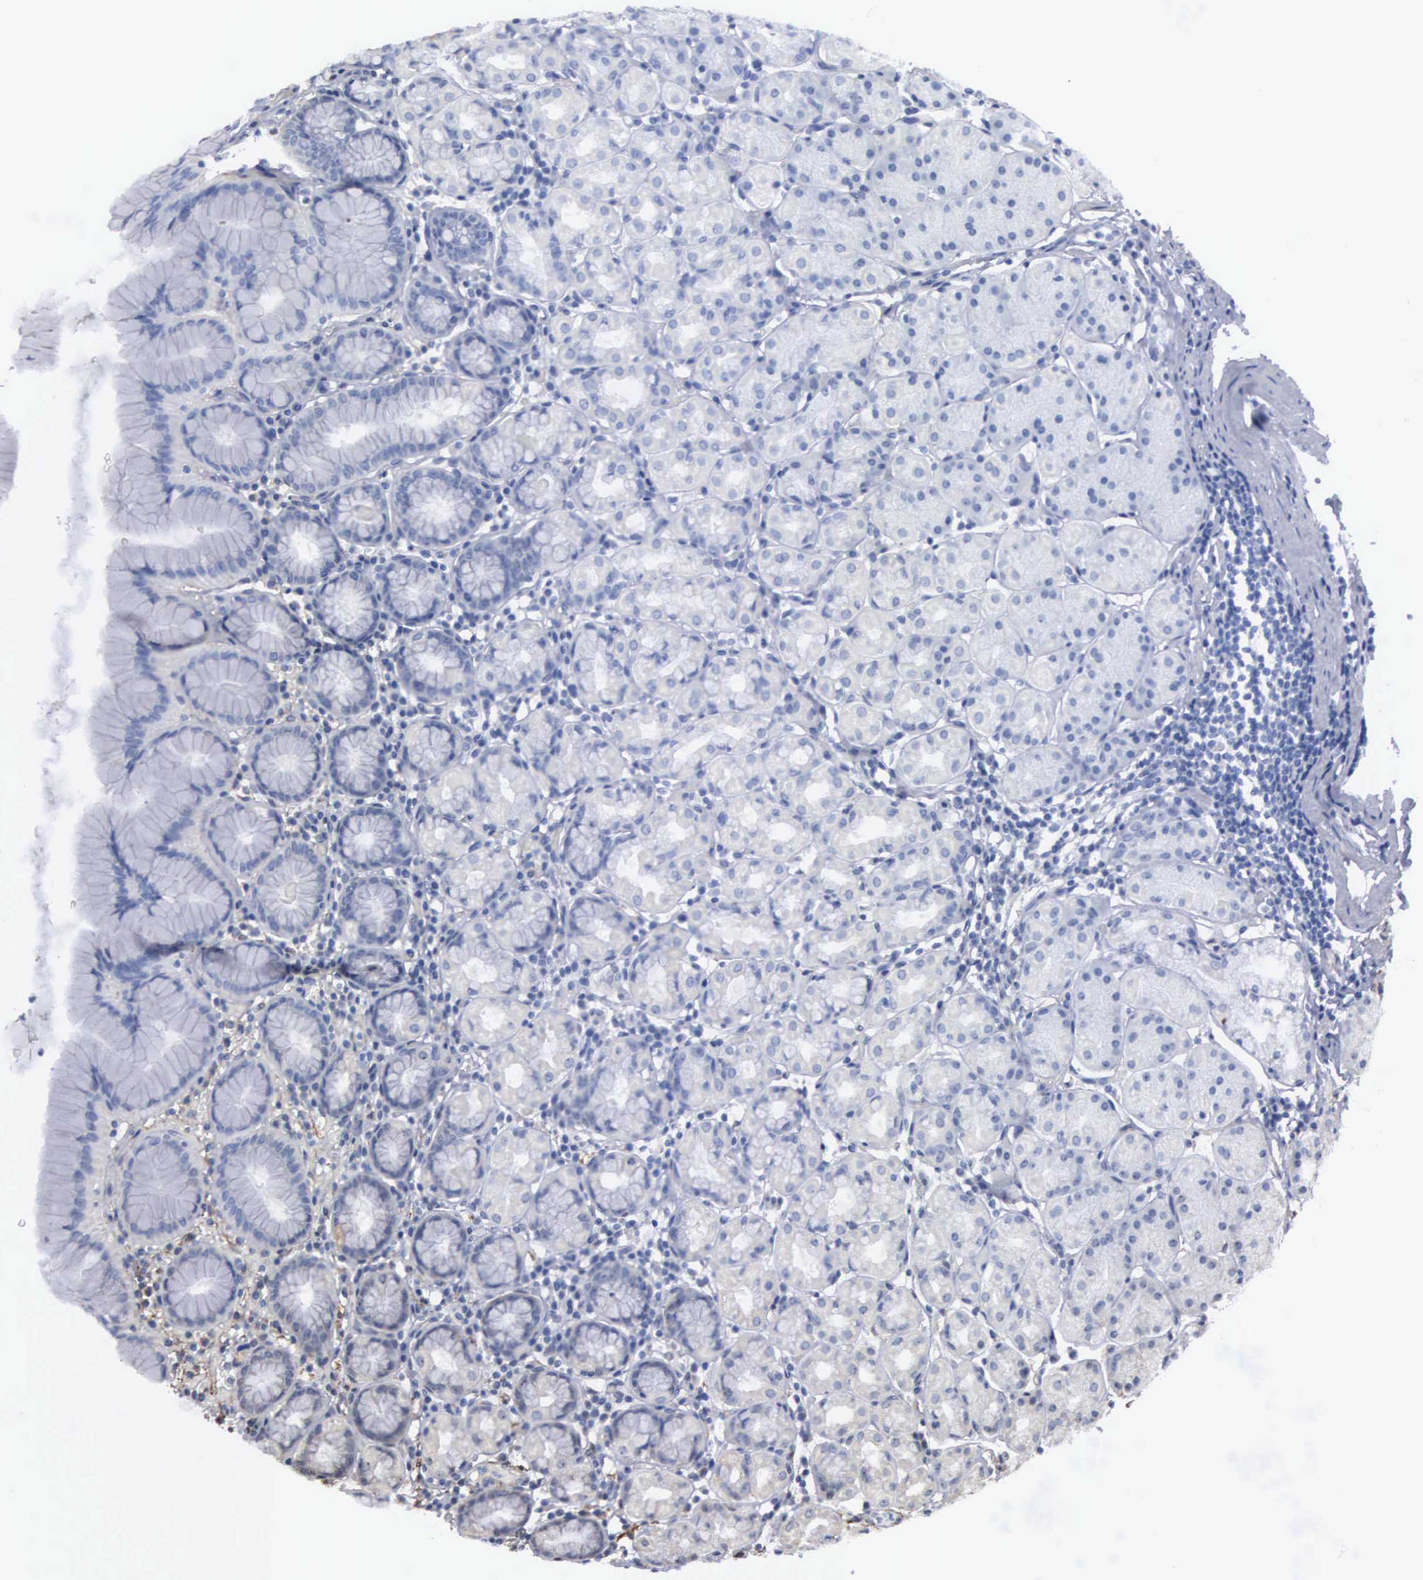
{"staining": {"intensity": "negative", "quantity": "none", "location": "none"}, "tissue": "stomach", "cell_type": "Glandular cells", "image_type": "normal", "snomed": [{"axis": "morphology", "description": "Normal tissue, NOS"}, {"axis": "topography", "description": "Stomach, lower"}], "caption": "Histopathology image shows no significant protein positivity in glandular cells of benign stomach. (Stains: DAB IHC with hematoxylin counter stain, Microscopy: brightfield microscopy at high magnification).", "gene": "NGDN", "patient": {"sex": "male", "age": 56}}